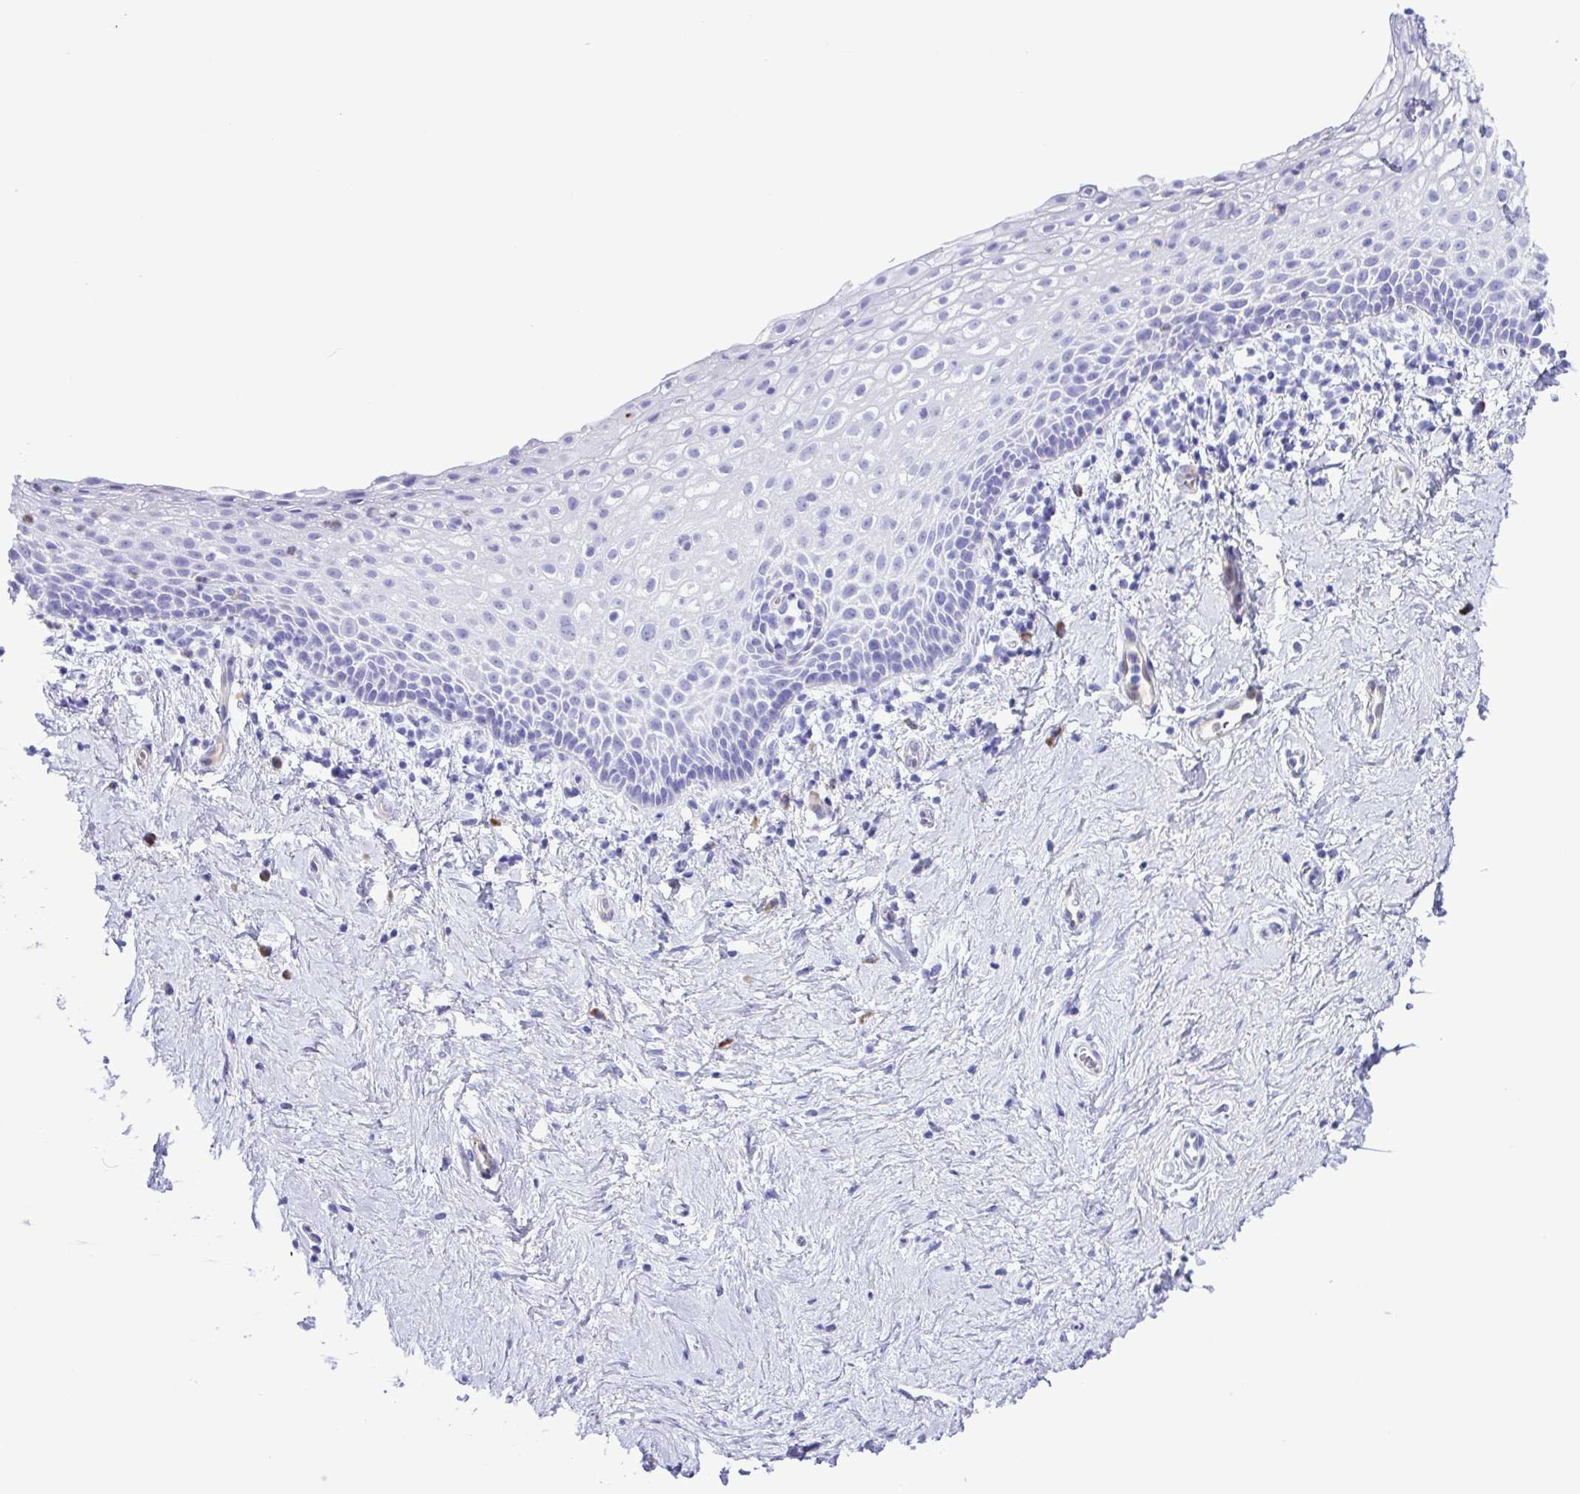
{"staining": {"intensity": "negative", "quantity": "none", "location": "none"}, "tissue": "vagina", "cell_type": "Squamous epithelial cells", "image_type": "normal", "snomed": [{"axis": "morphology", "description": "Normal tissue, NOS"}, {"axis": "topography", "description": "Vagina"}], "caption": "Human vagina stained for a protein using immunohistochemistry reveals no expression in squamous epithelial cells.", "gene": "GPR17", "patient": {"sex": "female", "age": 61}}